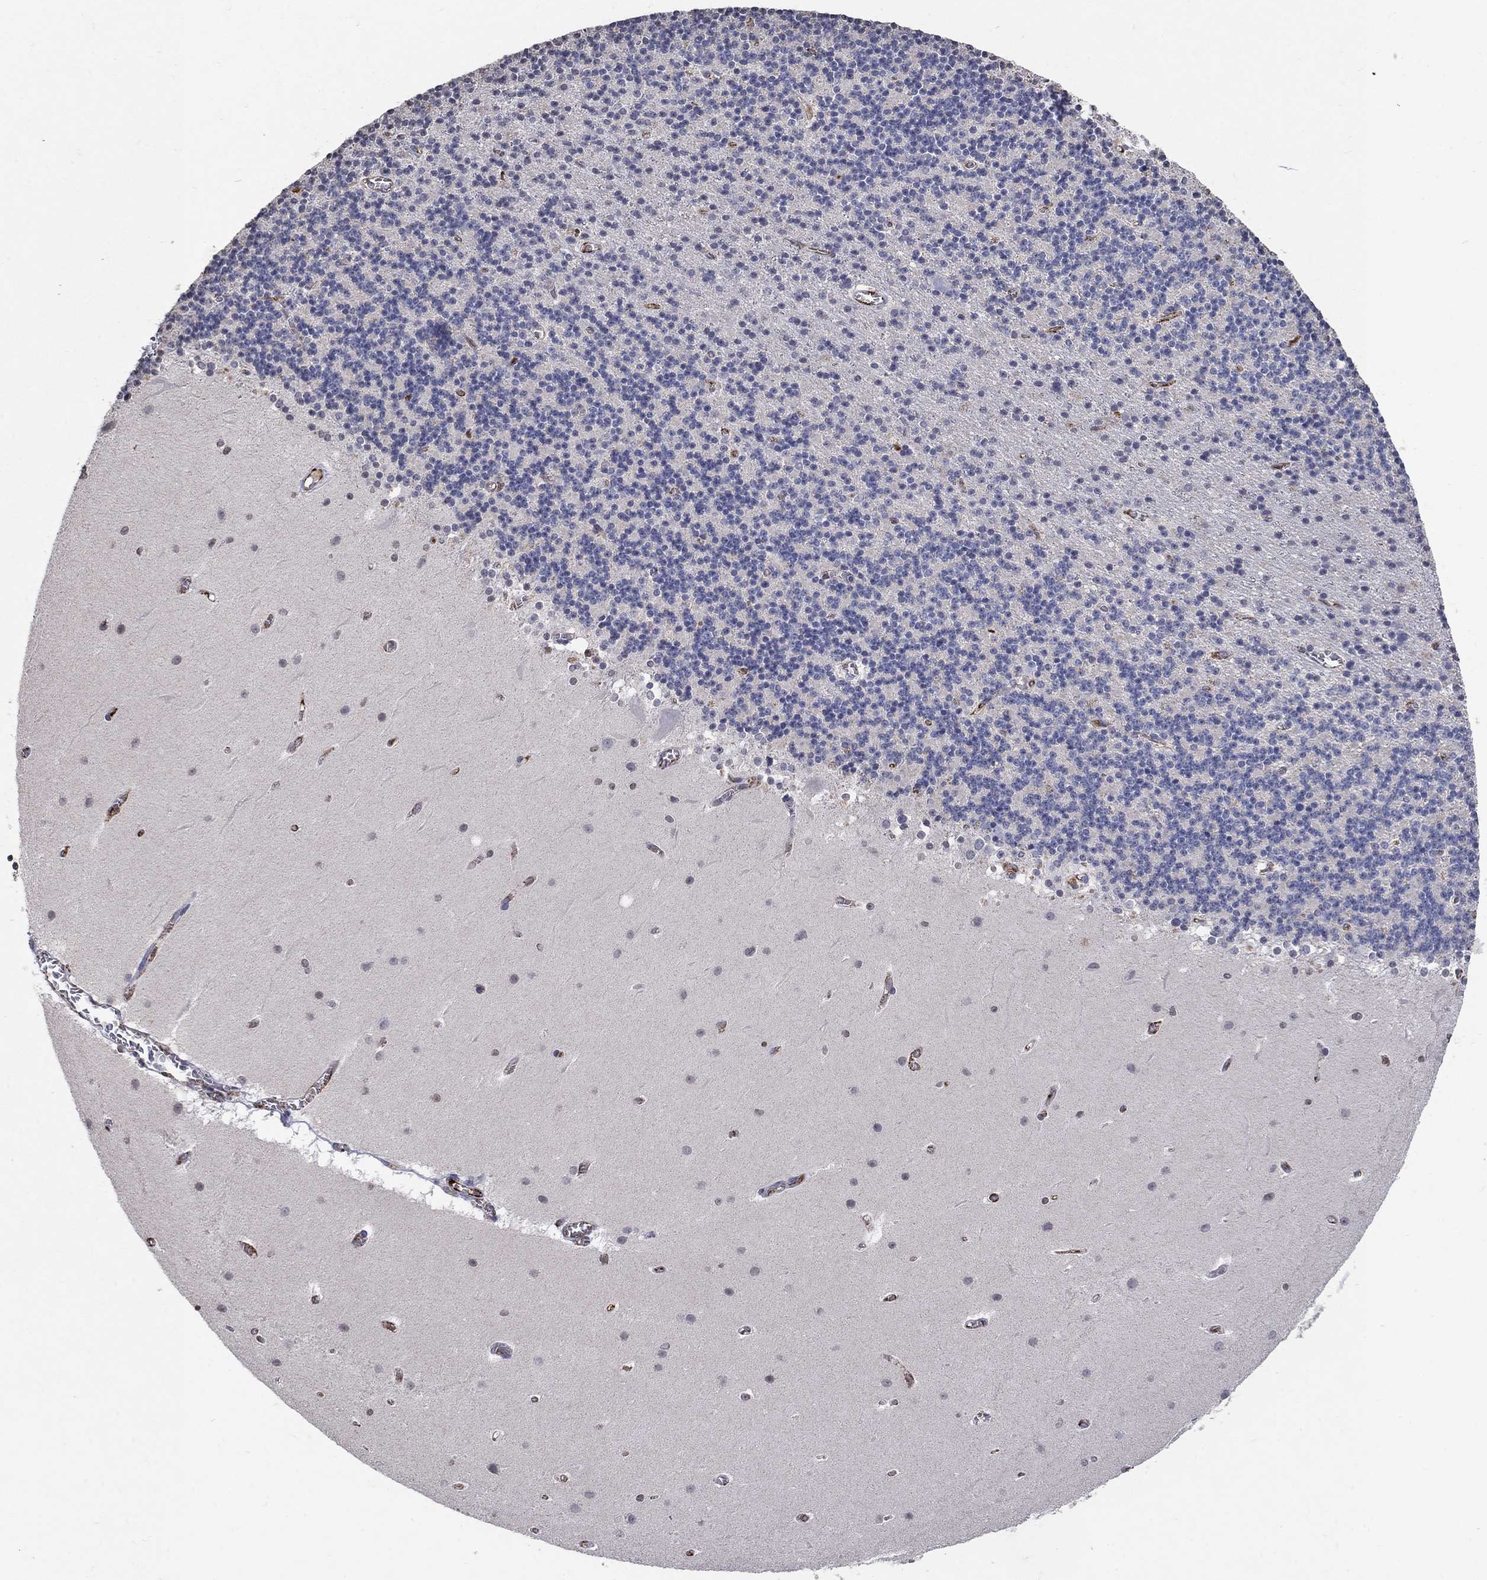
{"staining": {"intensity": "negative", "quantity": "none", "location": "none"}, "tissue": "cerebellum", "cell_type": "Cells in granular layer", "image_type": "normal", "snomed": [{"axis": "morphology", "description": "Normal tissue, NOS"}, {"axis": "topography", "description": "Cerebellum"}], "caption": "The photomicrograph reveals no staining of cells in granular layer in unremarkable cerebellum.", "gene": "TINAG", "patient": {"sex": "male", "age": 70}}